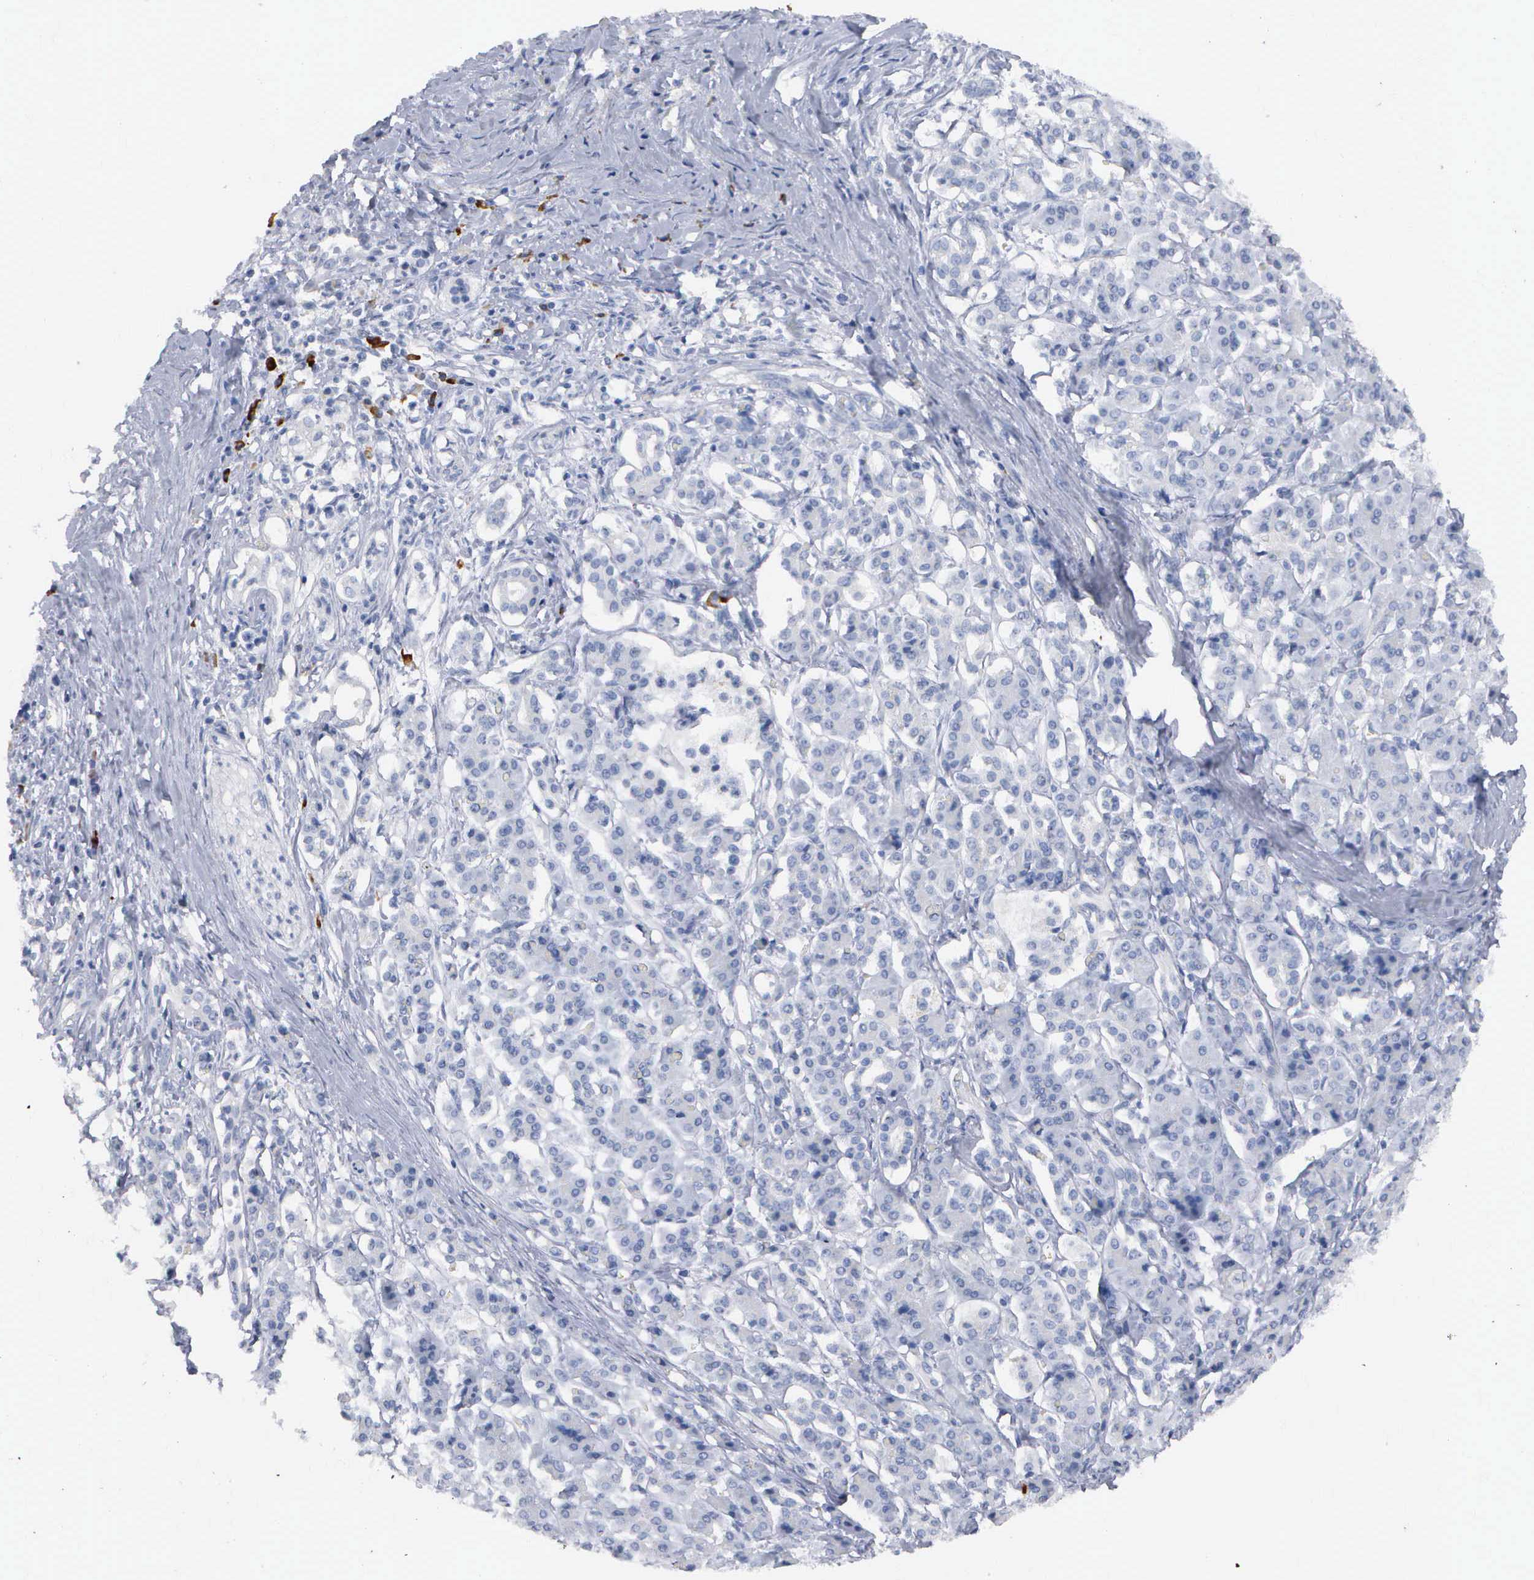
{"staining": {"intensity": "negative", "quantity": "none", "location": "none"}, "tissue": "pancreatic cancer", "cell_type": "Tumor cells", "image_type": "cancer", "snomed": [{"axis": "morphology", "description": "Adenocarcinoma, NOS"}, {"axis": "topography", "description": "Pancreas"}], "caption": "A high-resolution photomicrograph shows immunohistochemistry staining of pancreatic adenocarcinoma, which exhibits no significant staining in tumor cells.", "gene": "ASPHD2", "patient": {"sex": "male", "age": 59}}